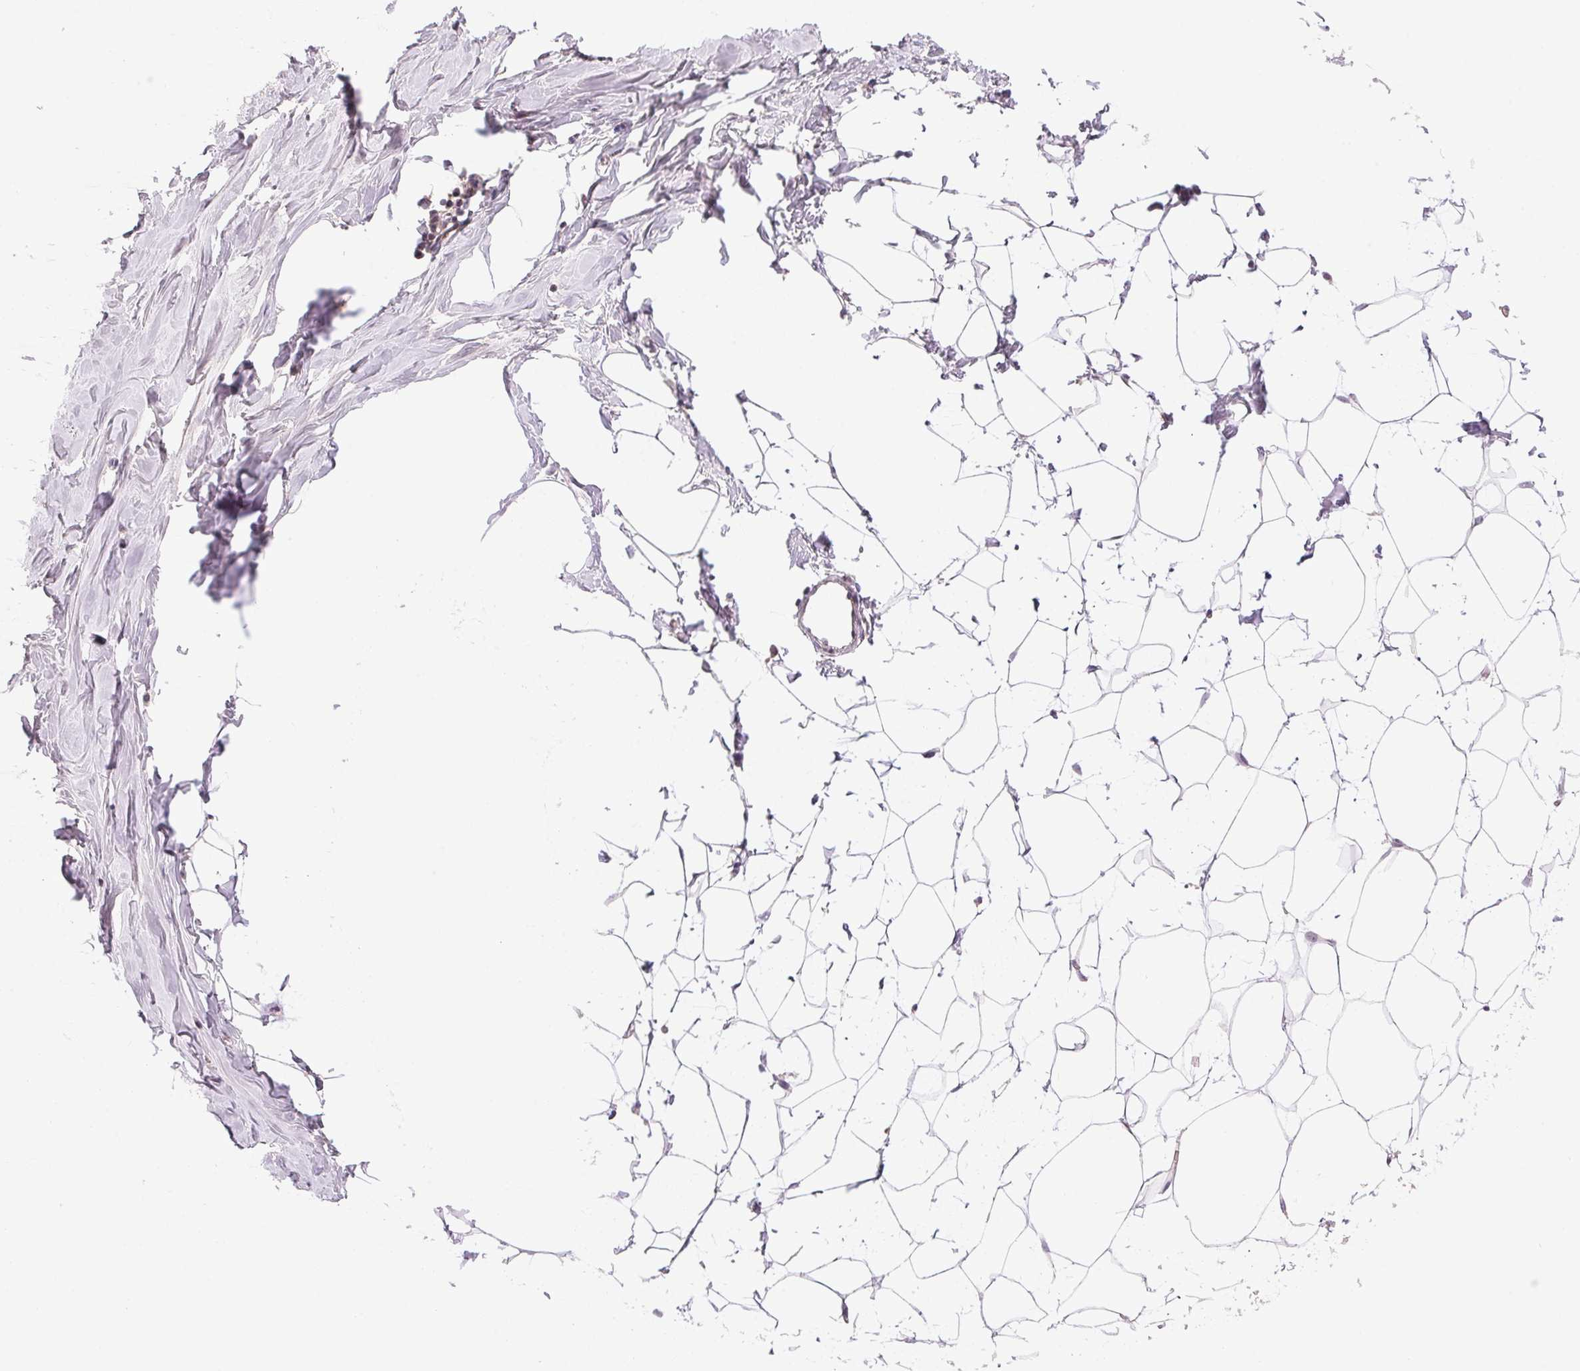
{"staining": {"intensity": "weak", "quantity": "25%-75%", "location": "cytoplasmic/membranous"}, "tissue": "breast", "cell_type": "Adipocytes", "image_type": "normal", "snomed": [{"axis": "morphology", "description": "Normal tissue, NOS"}, {"axis": "topography", "description": "Breast"}], "caption": "IHC image of unremarkable breast stained for a protein (brown), which demonstrates low levels of weak cytoplasmic/membranous staining in approximately 25%-75% of adipocytes.", "gene": "BNIP5", "patient": {"sex": "female", "age": 27}}